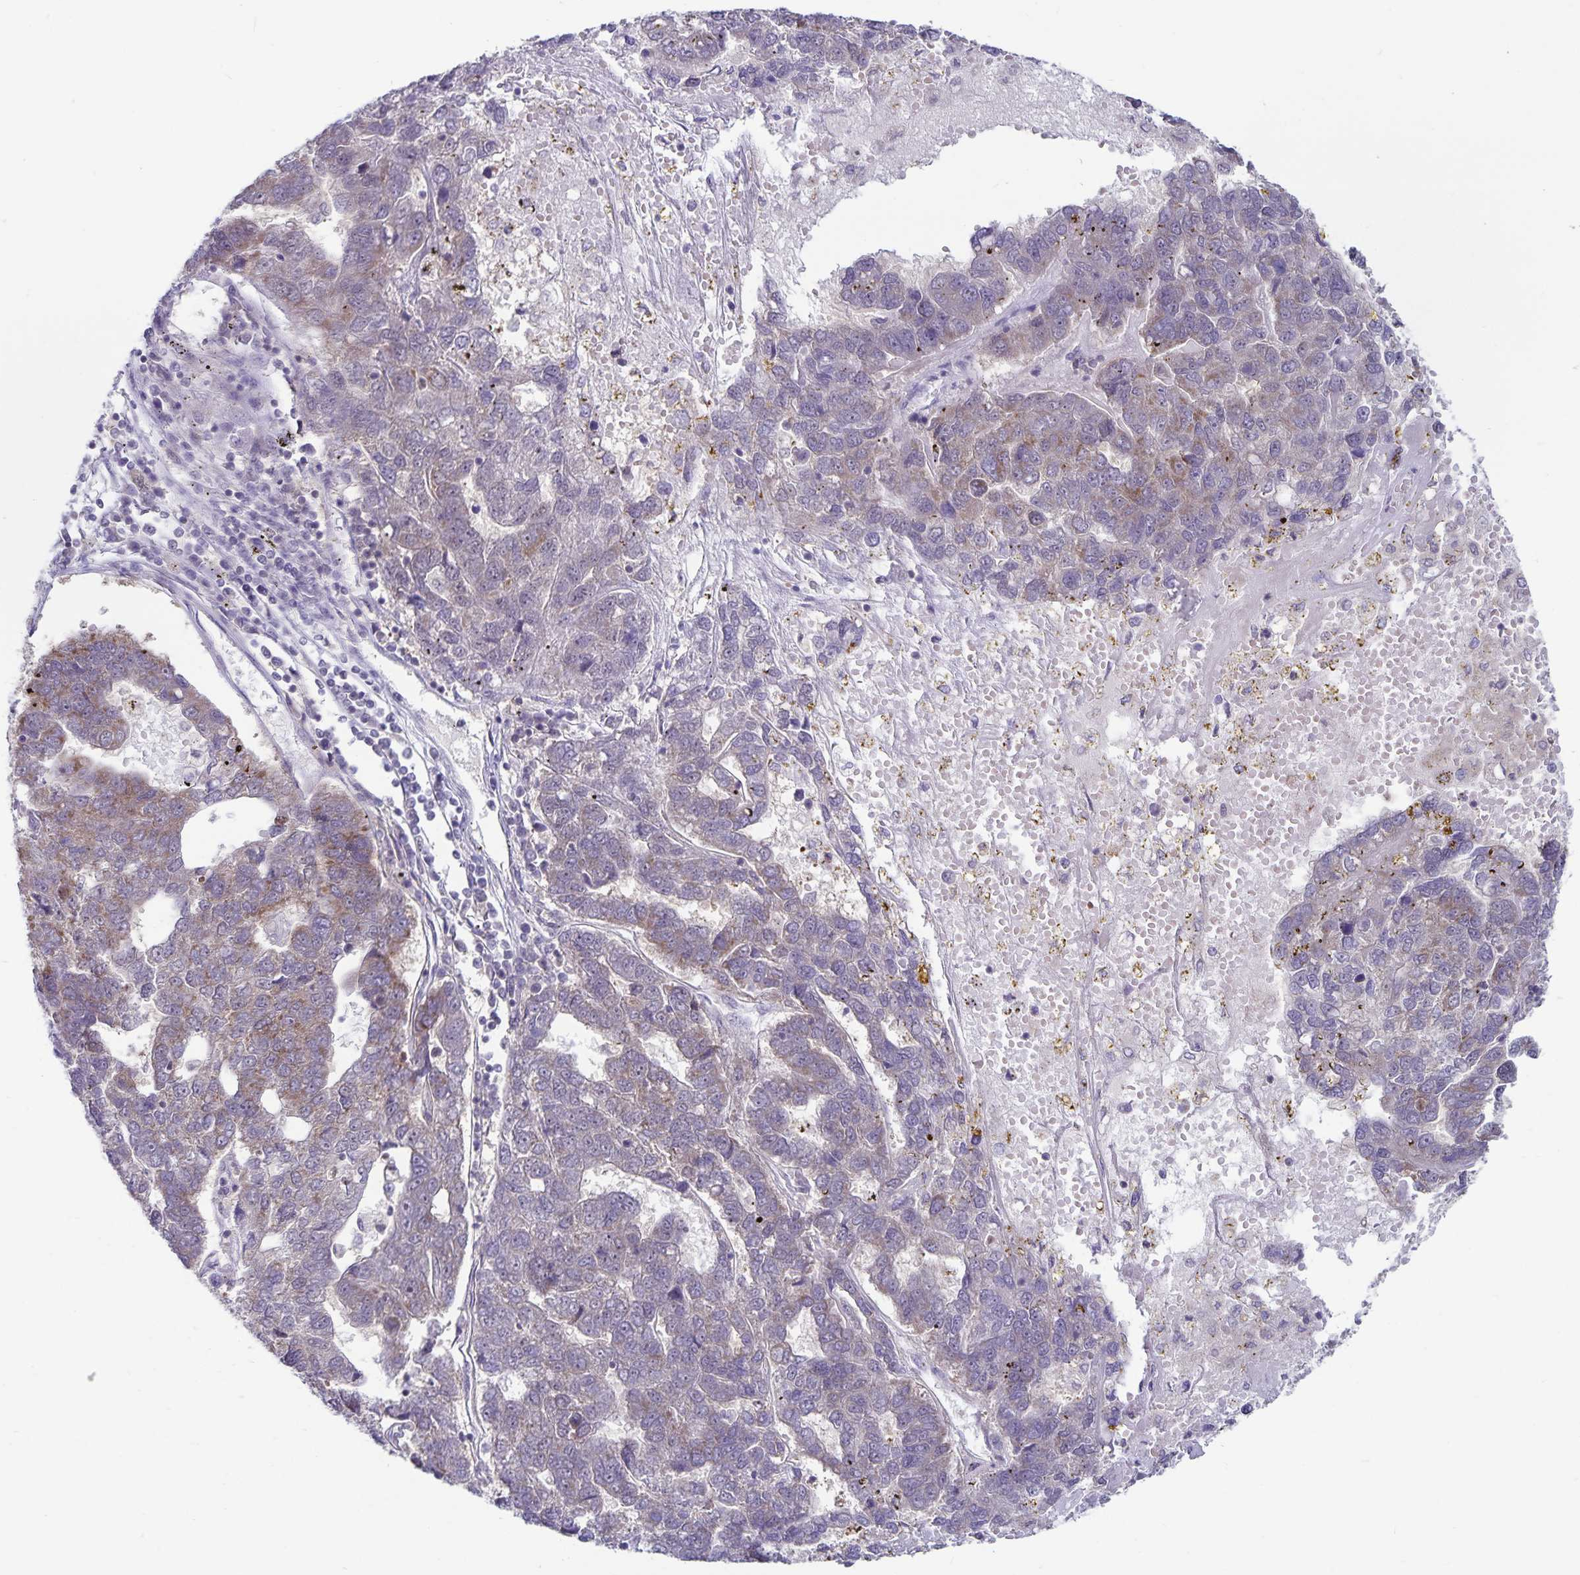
{"staining": {"intensity": "weak", "quantity": "<25%", "location": "cytoplasmic/membranous"}, "tissue": "pancreatic cancer", "cell_type": "Tumor cells", "image_type": "cancer", "snomed": [{"axis": "morphology", "description": "Adenocarcinoma, NOS"}, {"axis": "topography", "description": "Pancreas"}], "caption": "The micrograph exhibits no staining of tumor cells in pancreatic cancer (adenocarcinoma).", "gene": "EXOC6B", "patient": {"sex": "female", "age": 61}}